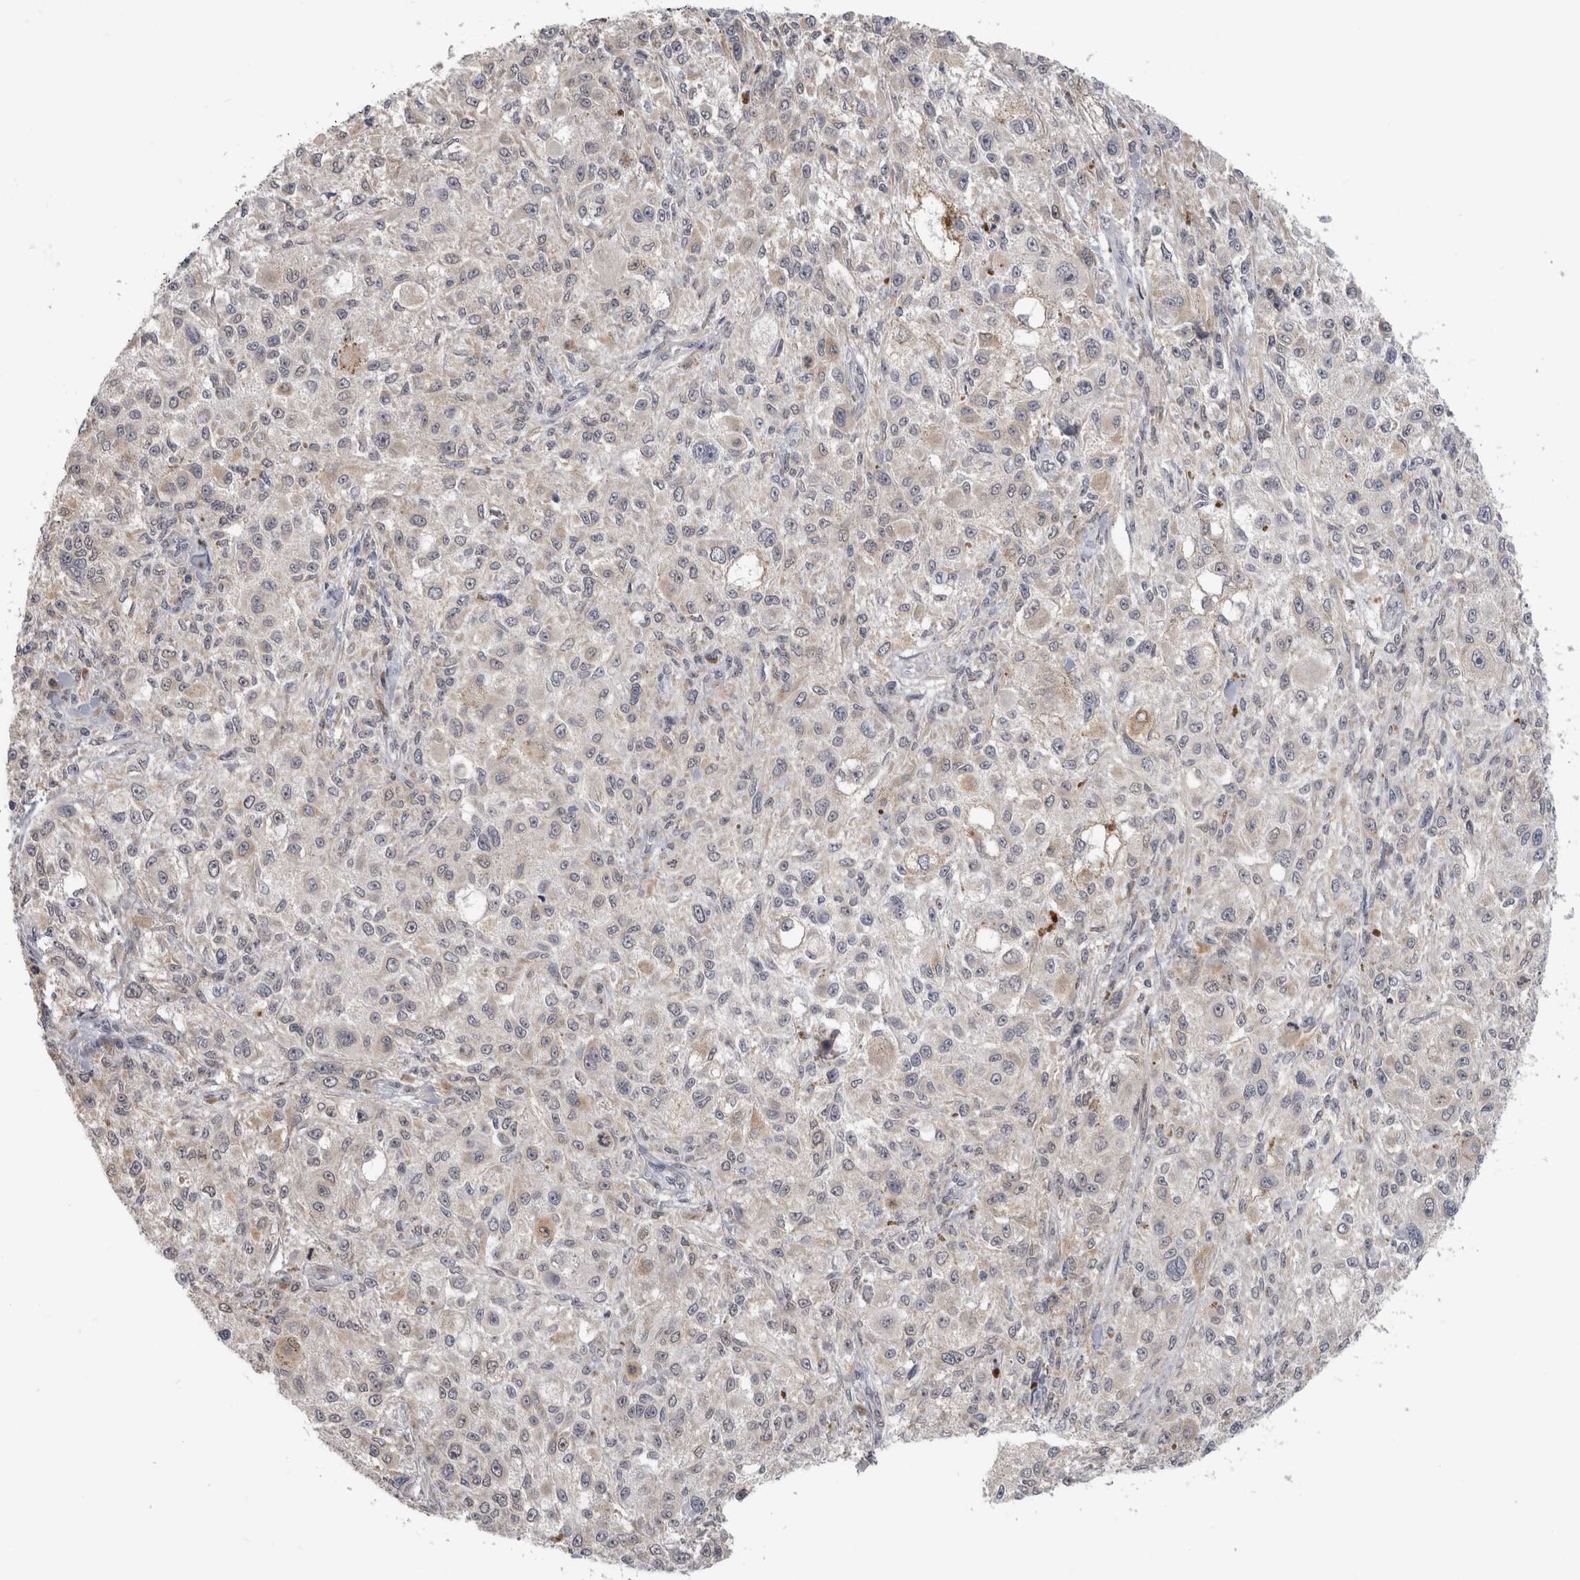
{"staining": {"intensity": "weak", "quantity": "<25%", "location": "cytoplasmic/membranous"}, "tissue": "melanoma", "cell_type": "Tumor cells", "image_type": "cancer", "snomed": [{"axis": "morphology", "description": "Necrosis, NOS"}, {"axis": "morphology", "description": "Malignant melanoma, NOS"}, {"axis": "topography", "description": "Skin"}], "caption": "High magnification brightfield microscopy of malignant melanoma stained with DAB (3,3'-diaminobenzidine) (brown) and counterstained with hematoxylin (blue): tumor cells show no significant staining. (DAB immunohistochemistry (IHC) with hematoxylin counter stain).", "gene": "TMEM242", "patient": {"sex": "female", "age": 87}}